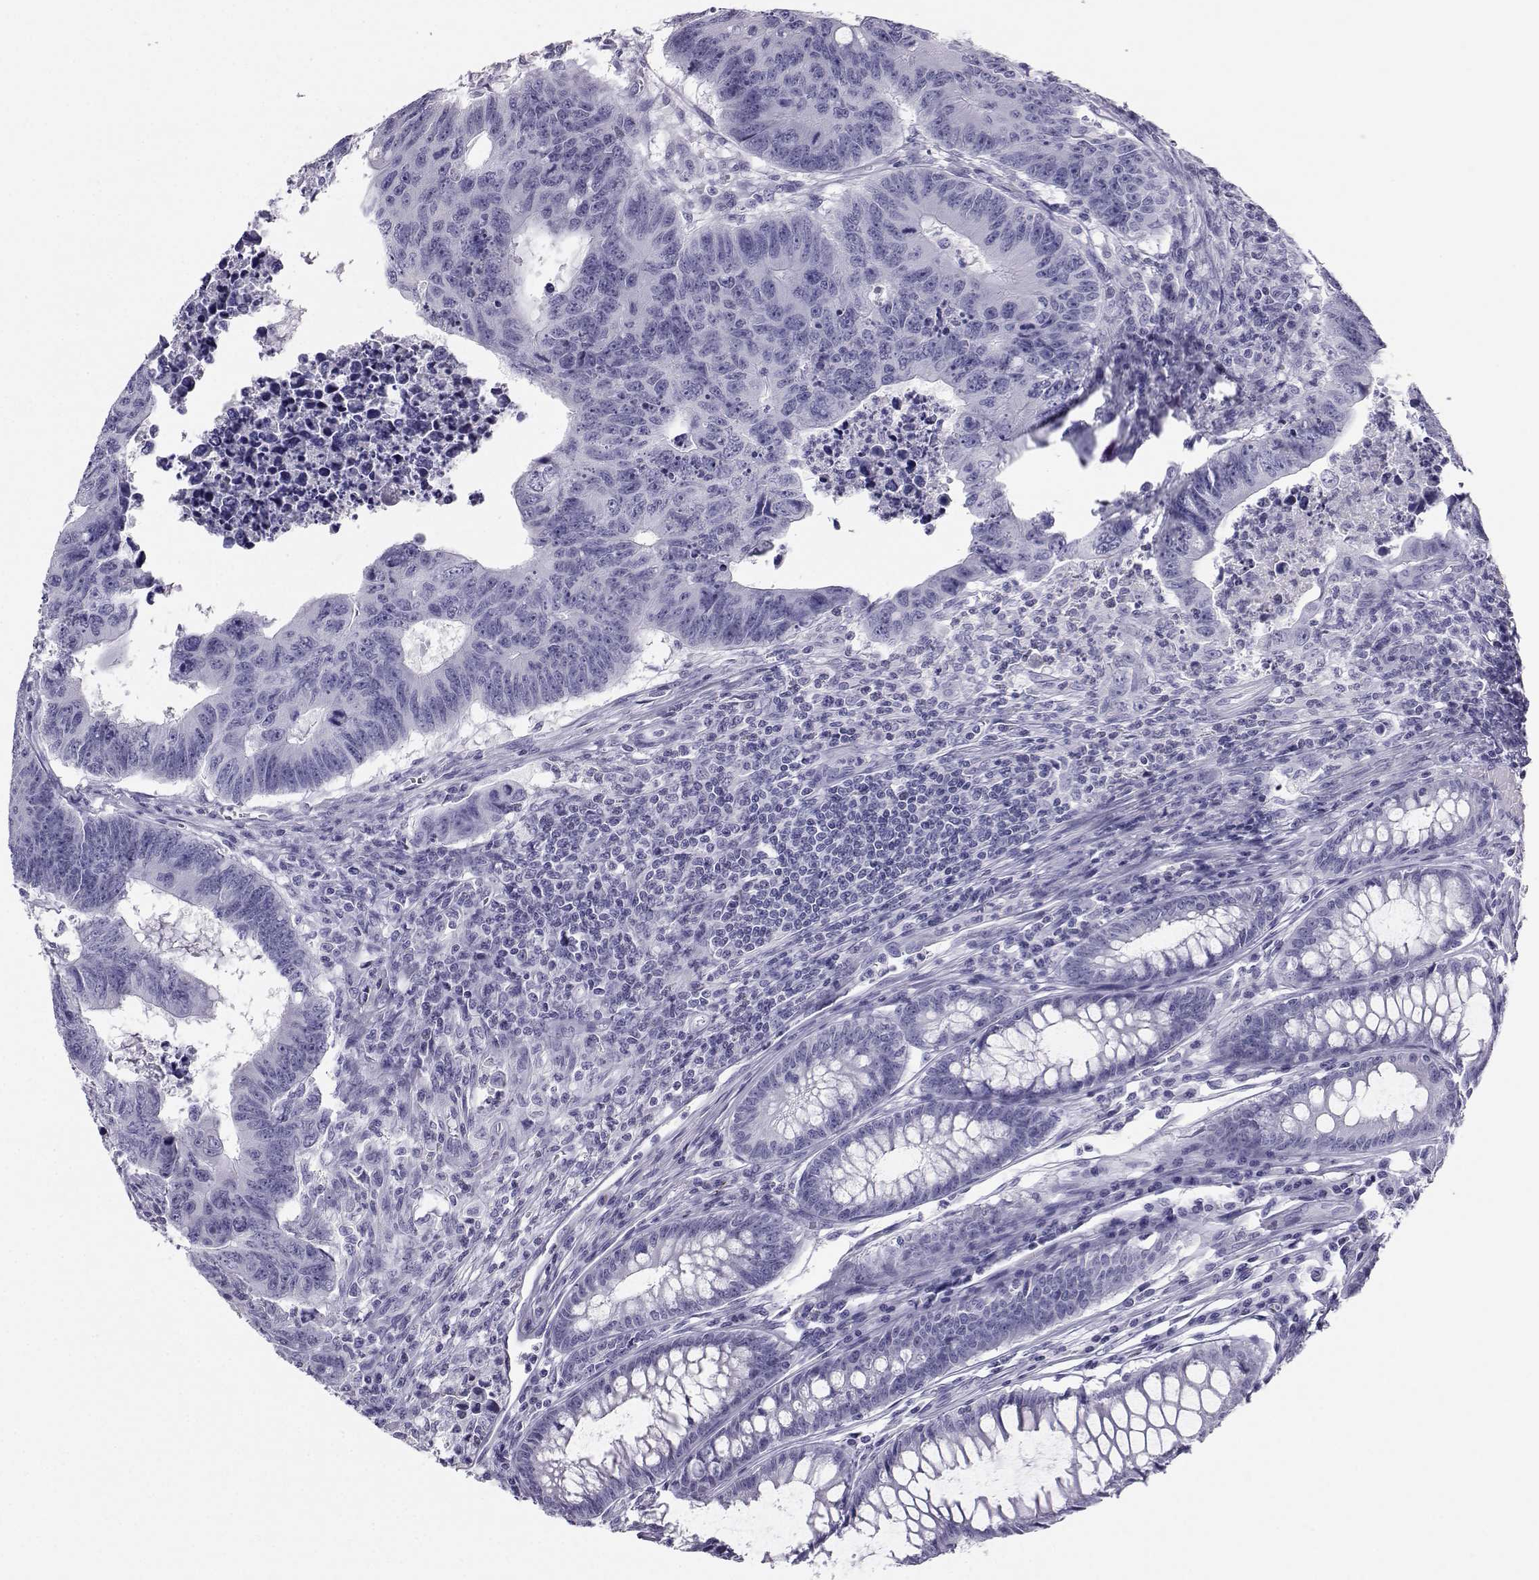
{"staining": {"intensity": "negative", "quantity": "none", "location": "none"}, "tissue": "colorectal cancer", "cell_type": "Tumor cells", "image_type": "cancer", "snomed": [{"axis": "morphology", "description": "Adenocarcinoma, NOS"}, {"axis": "topography", "description": "Rectum"}], "caption": "Colorectal adenocarcinoma stained for a protein using IHC exhibits no staining tumor cells.", "gene": "SST", "patient": {"sex": "female", "age": 85}}